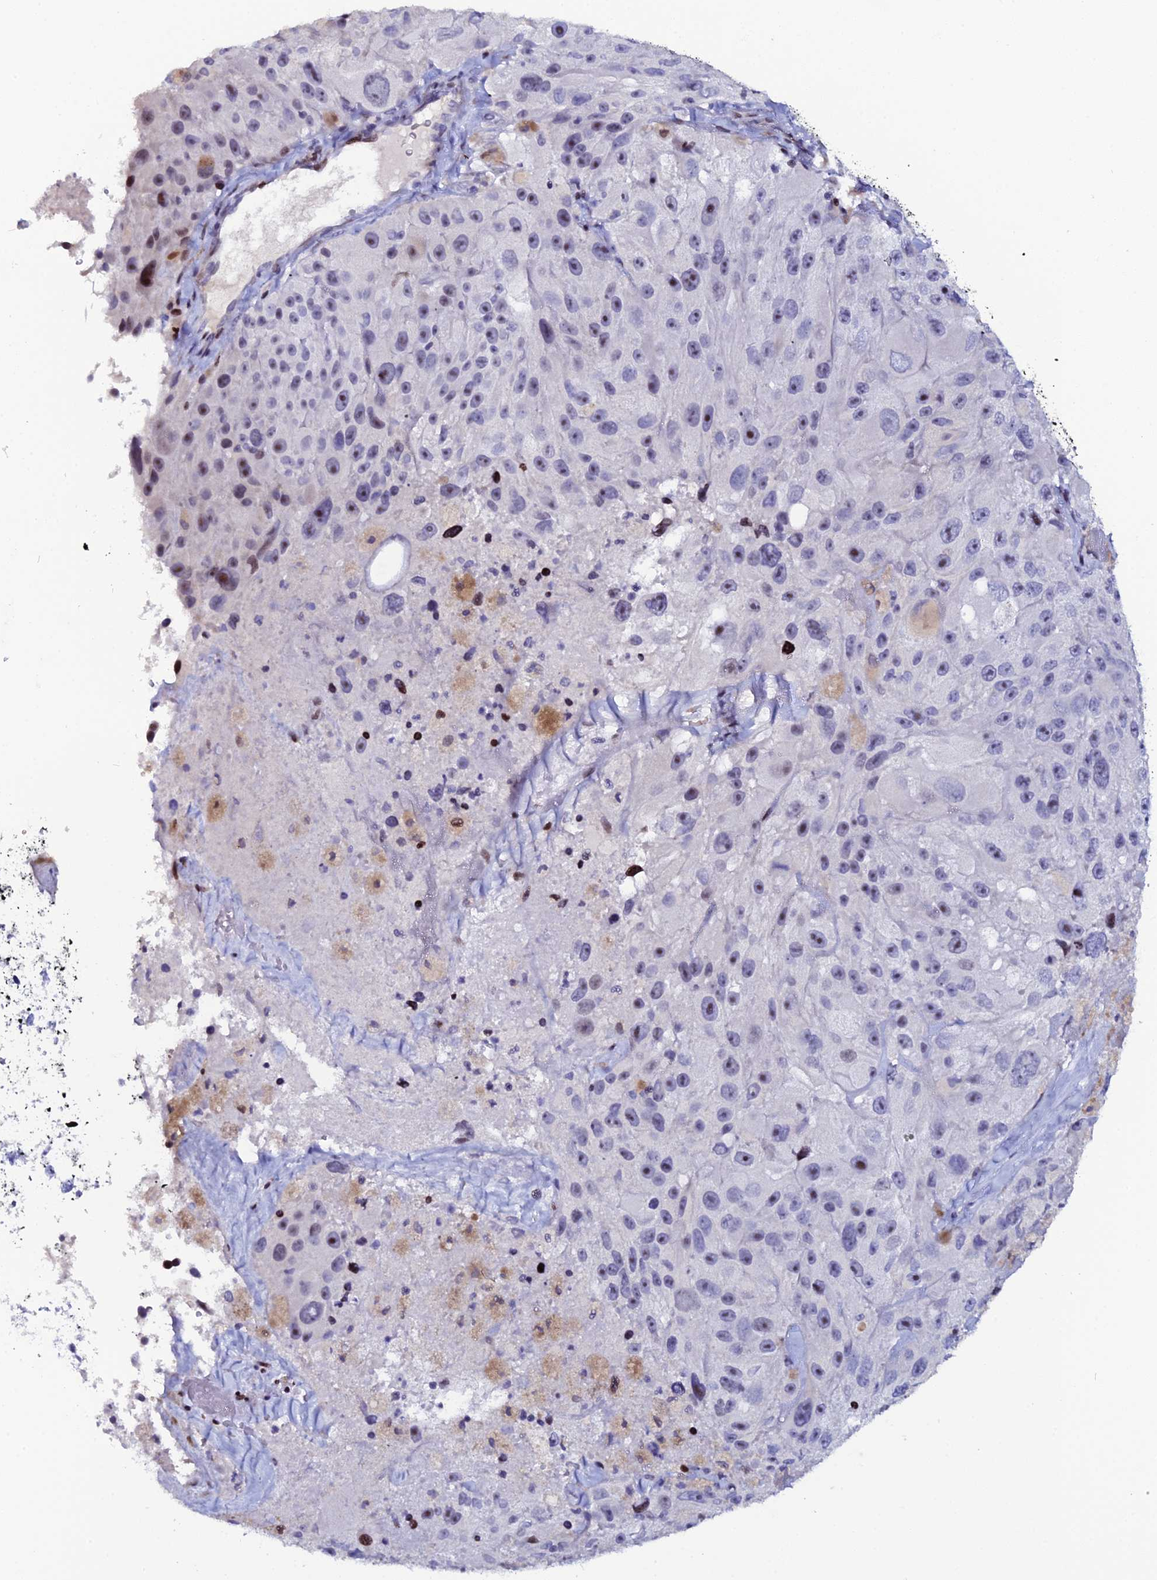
{"staining": {"intensity": "moderate", "quantity": "<25%", "location": "nuclear"}, "tissue": "melanoma", "cell_type": "Tumor cells", "image_type": "cancer", "snomed": [{"axis": "morphology", "description": "Malignant melanoma, Metastatic site"}, {"axis": "topography", "description": "Lymph node"}], "caption": "IHC of melanoma exhibits low levels of moderate nuclear expression in about <25% of tumor cells.", "gene": "MYNN", "patient": {"sex": "male", "age": 62}}